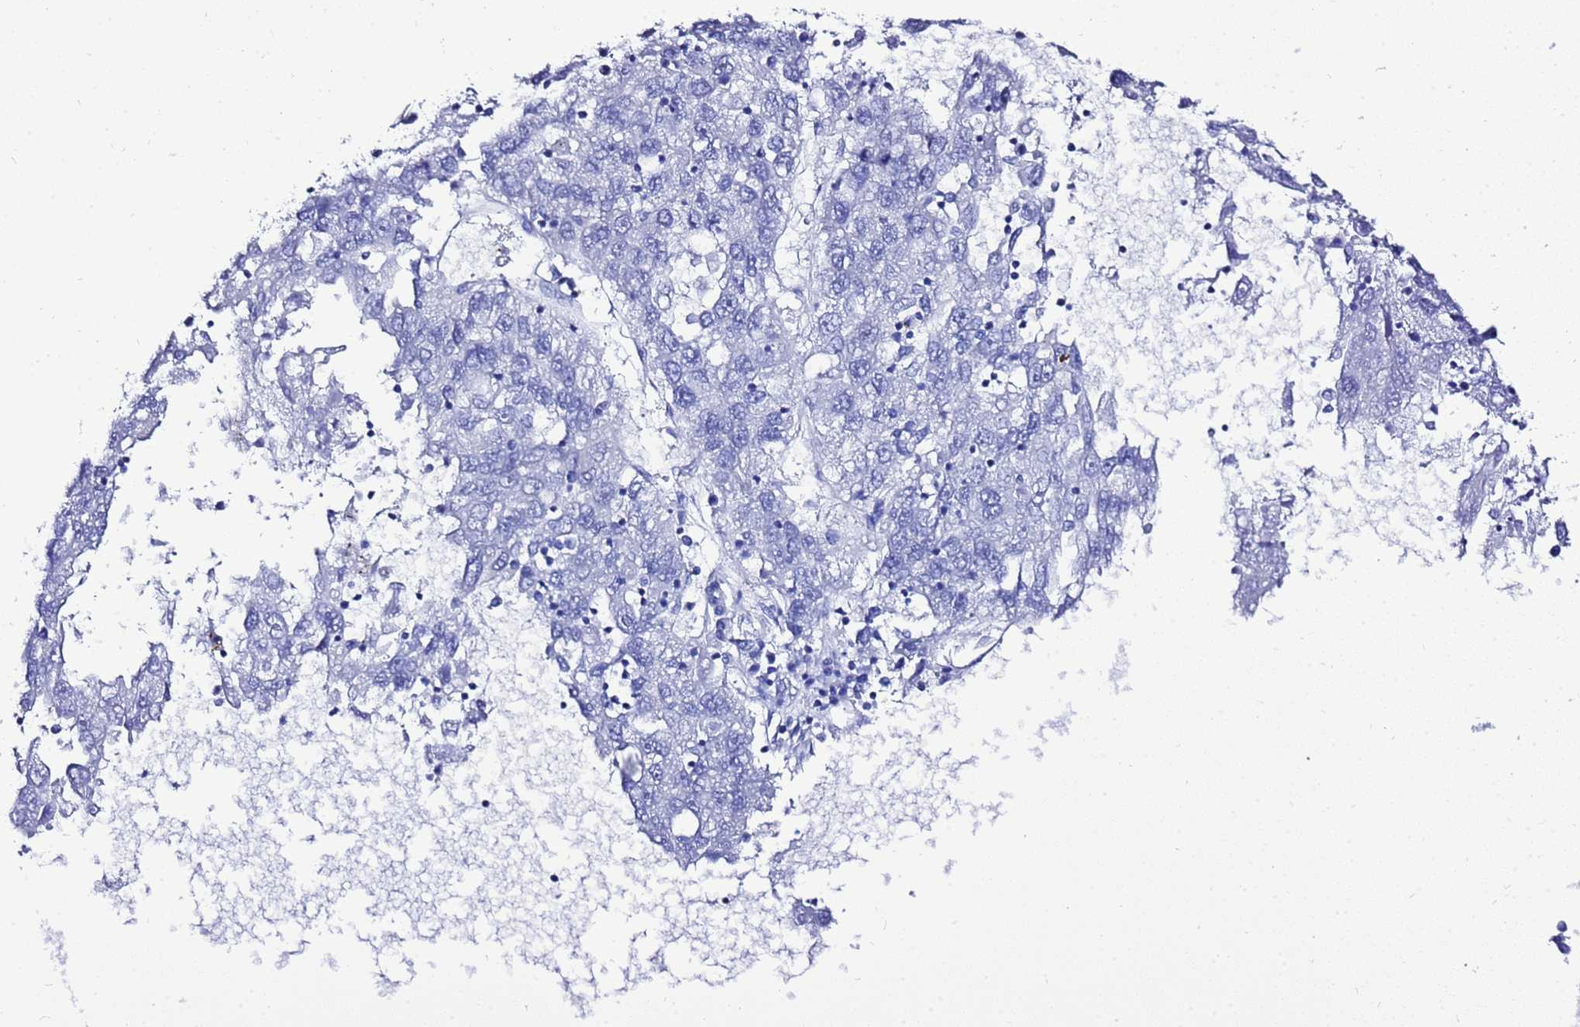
{"staining": {"intensity": "negative", "quantity": "none", "location": "none"}, "tissue": "liver cancer", "cell_type": "Tumor cells", "image_type": "cancer", "snomed": [{"axis": "morphology", "description": "Carcinoma, Hepatocellular, NOS"}, {"axis": "topography", "description": "Liver"}], "caption": "DAB immunohistochemical staining of hepatocellular carcinoma (liver) reveals no significant expression in tumor cells. The staining was performed using DAB to visualize the protein expression in brown, while the nuclei were stained in blue with hematoxylin (Magnification: 20x).", "gene": "LIPF", "patient": {"sex": "male", "age": 49}}